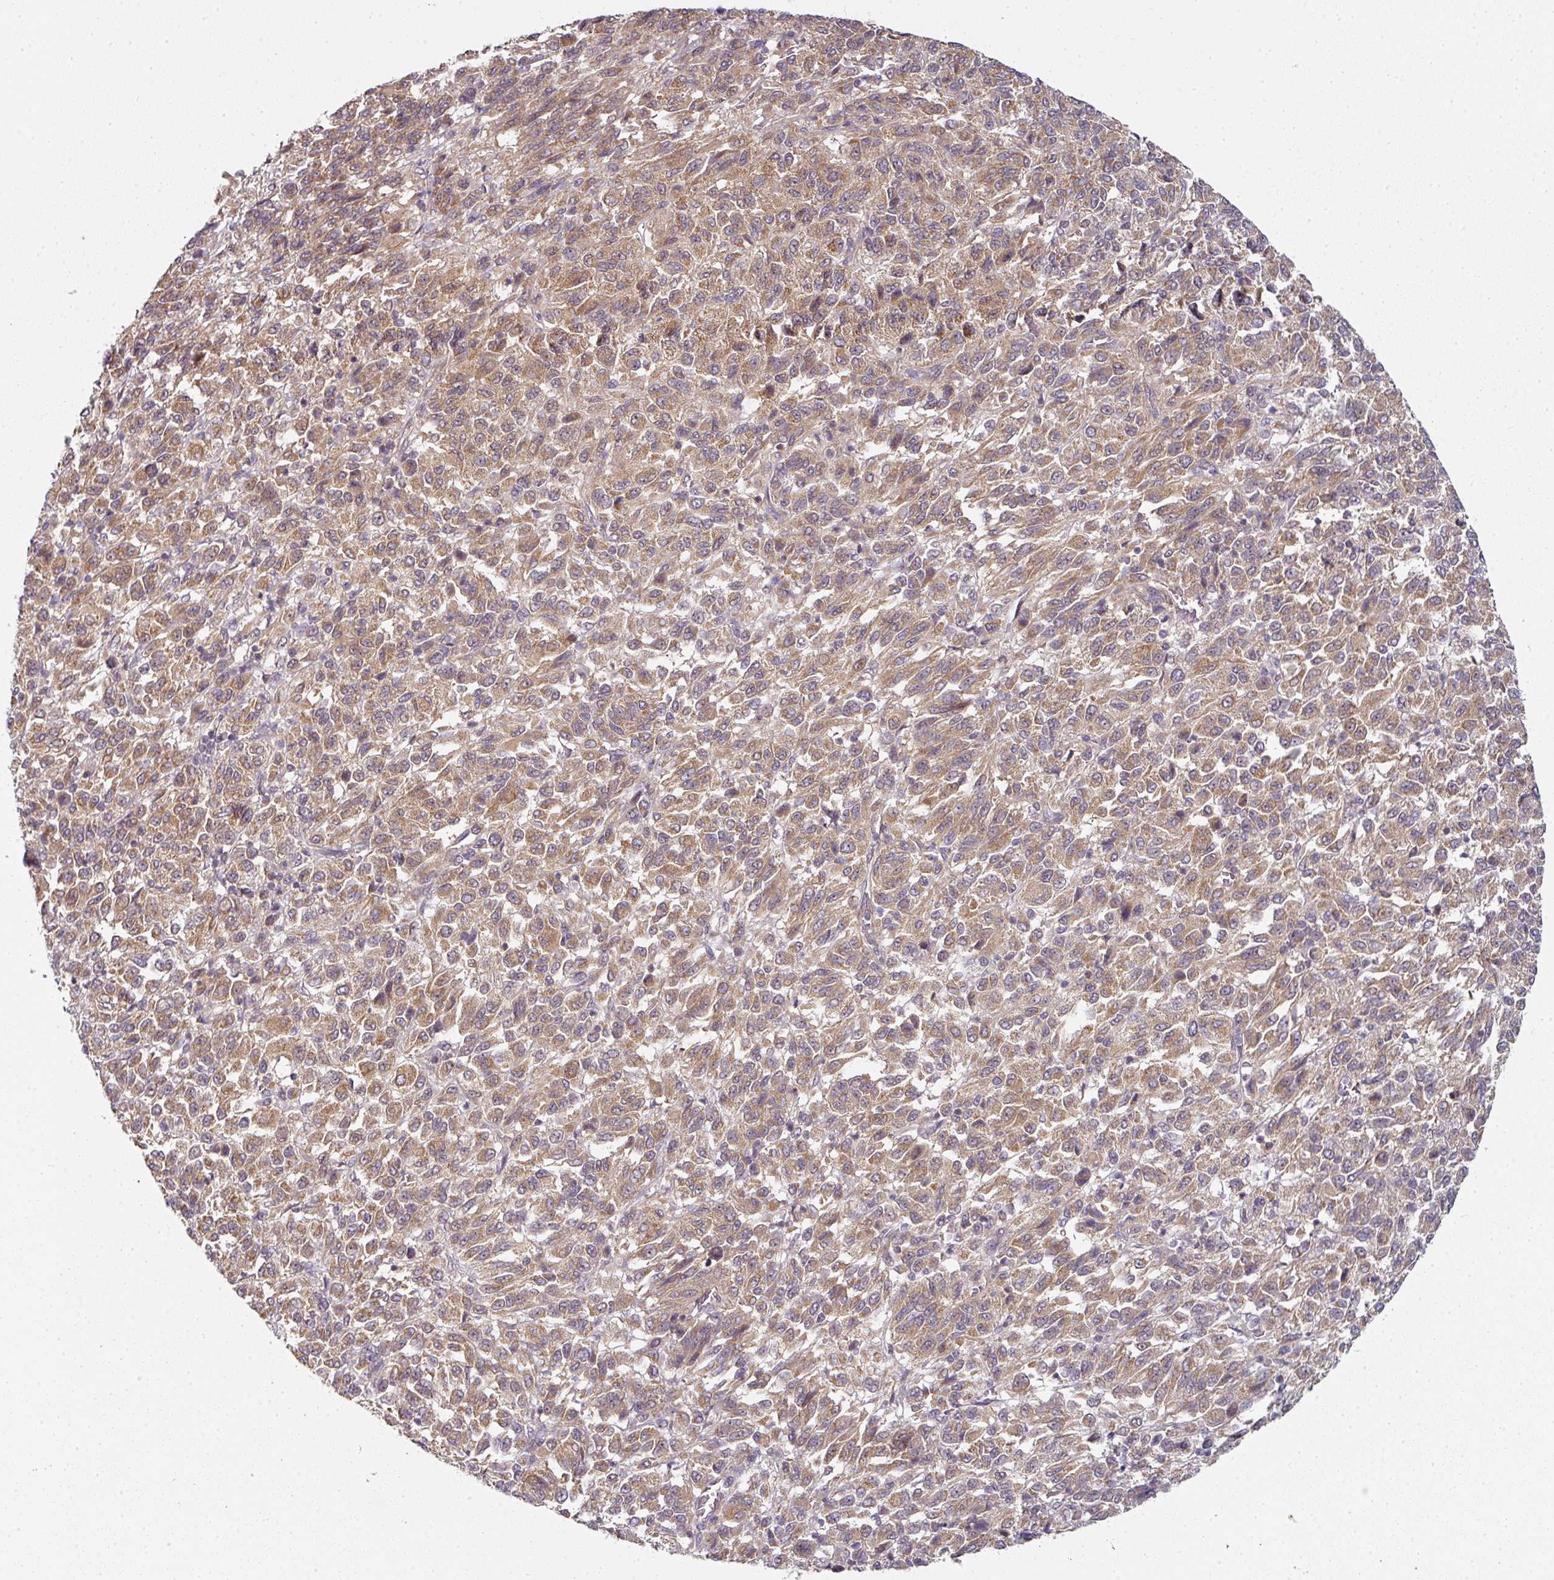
{"staining": {"intensity": "moderate", "quantity": ">75%", "location": "cytoplasmic/membranous"}, "tissue": "melanoma", "cell_type": "Tumor cells", "image_type": "cancer", "snomed": [{"axis": "morphology", "description": "Malignant melanoma, Metastatic site"}, {"axis": "topography", "description": "Lung"}], "caption": "Malignant melanoma (metastatic site) was stained to show a protein in brown. There is medium levels of moderate cytoplasmic/membranous expression in about >75% of tumor cells.", "gene": "MAP2K2", "patient": {"sex": "male", "age": 64}}